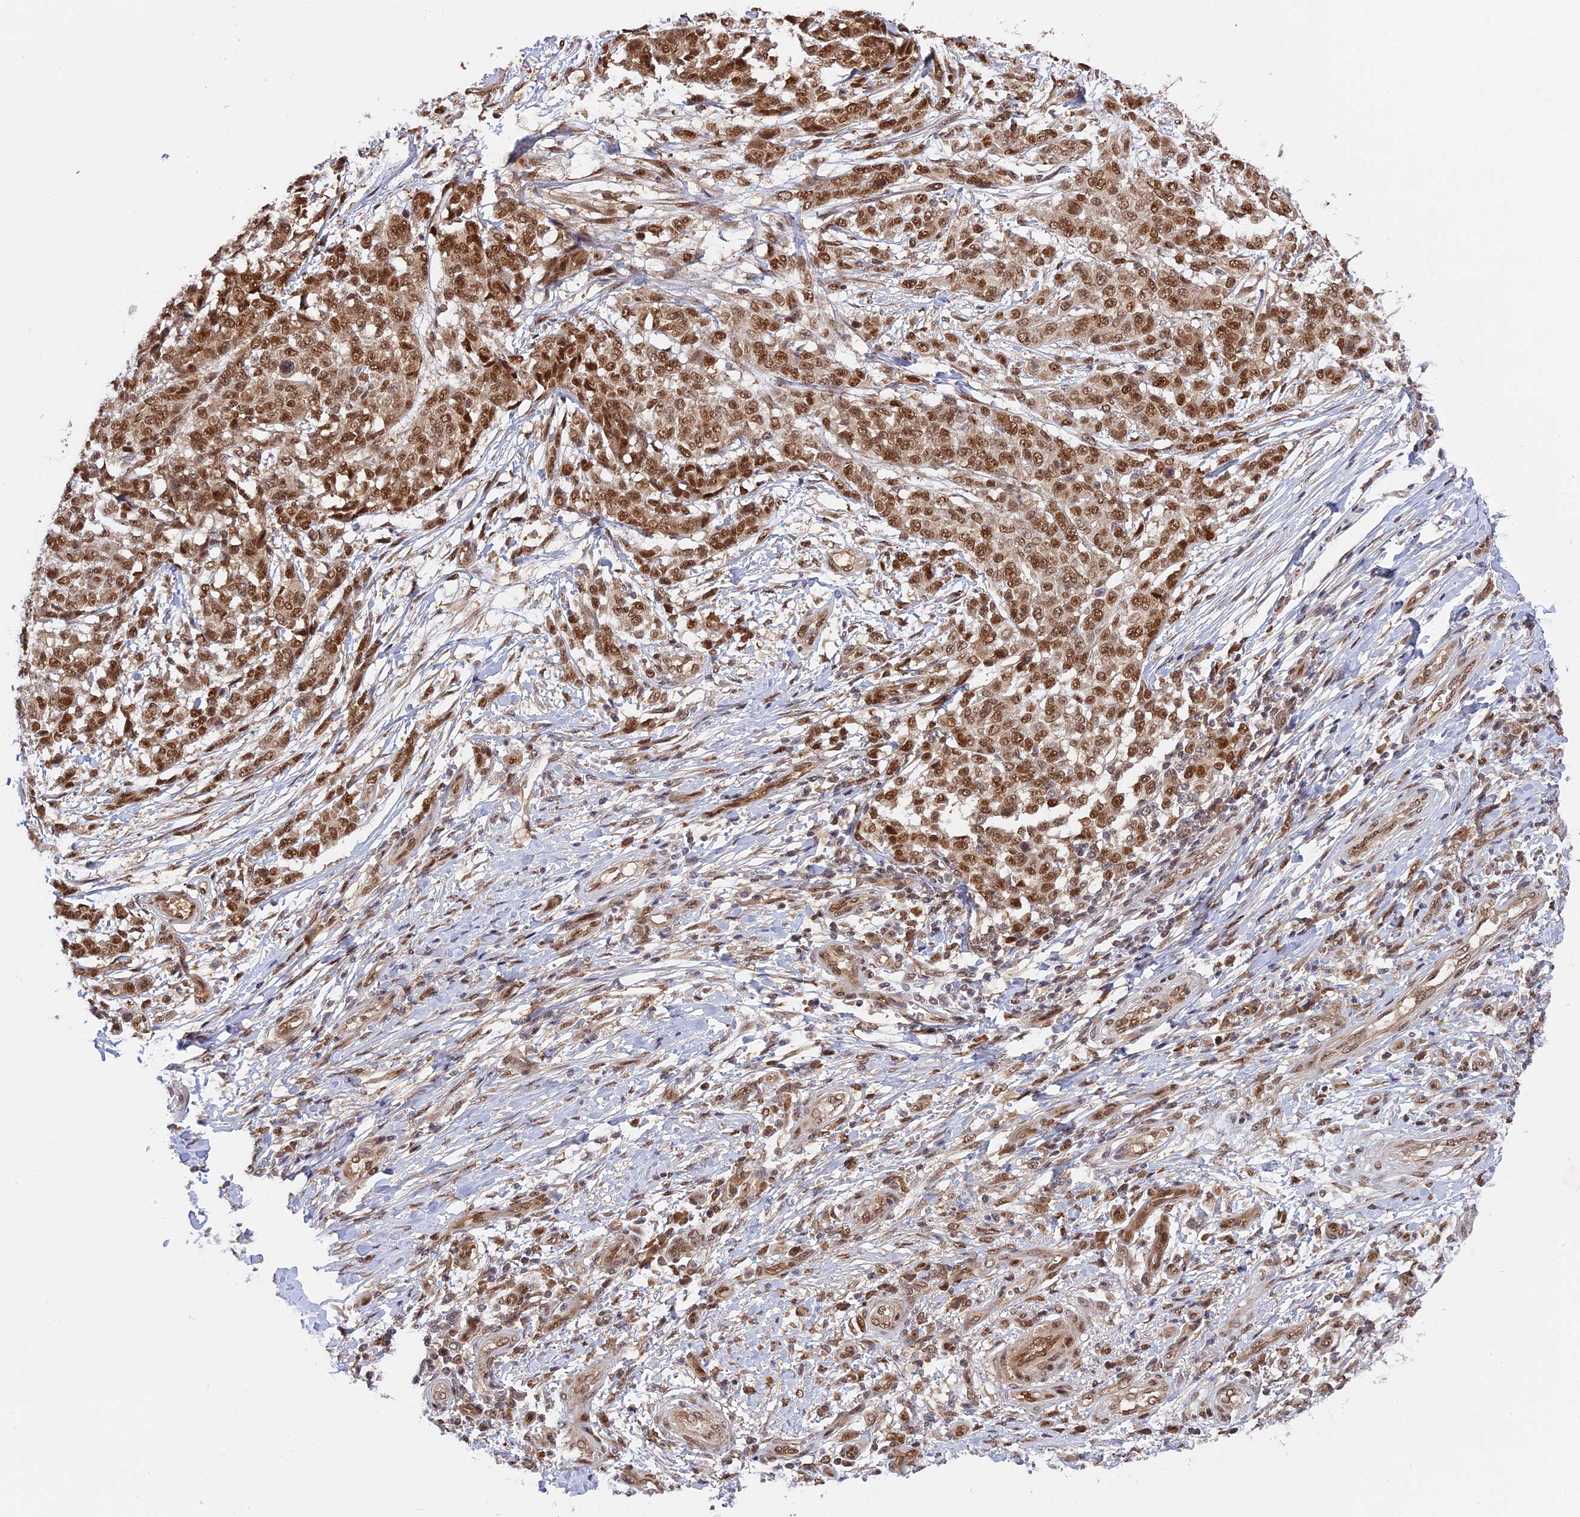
{"staining": {"intensity": "moderate", "quantity": ">75%", "location": "nuclear"}, "tissue": "melanoma", "cell_type": "Tumor cells", "image_type": "cancer", "snomed": [{"axis": "morphology", "description": "Malignant melanoma, NOS"}, {"axis": "topography", "description": "Skin"}], "caption": "A high-resolution photomicrograph shows immunohistochemistry (IHC) staining of malignant melanoma, which displays moderate nuclear expression in approximately >75% of tumor cells.", "gene": "ZNF428", "patient": {"sex": "male", "age": 49}}